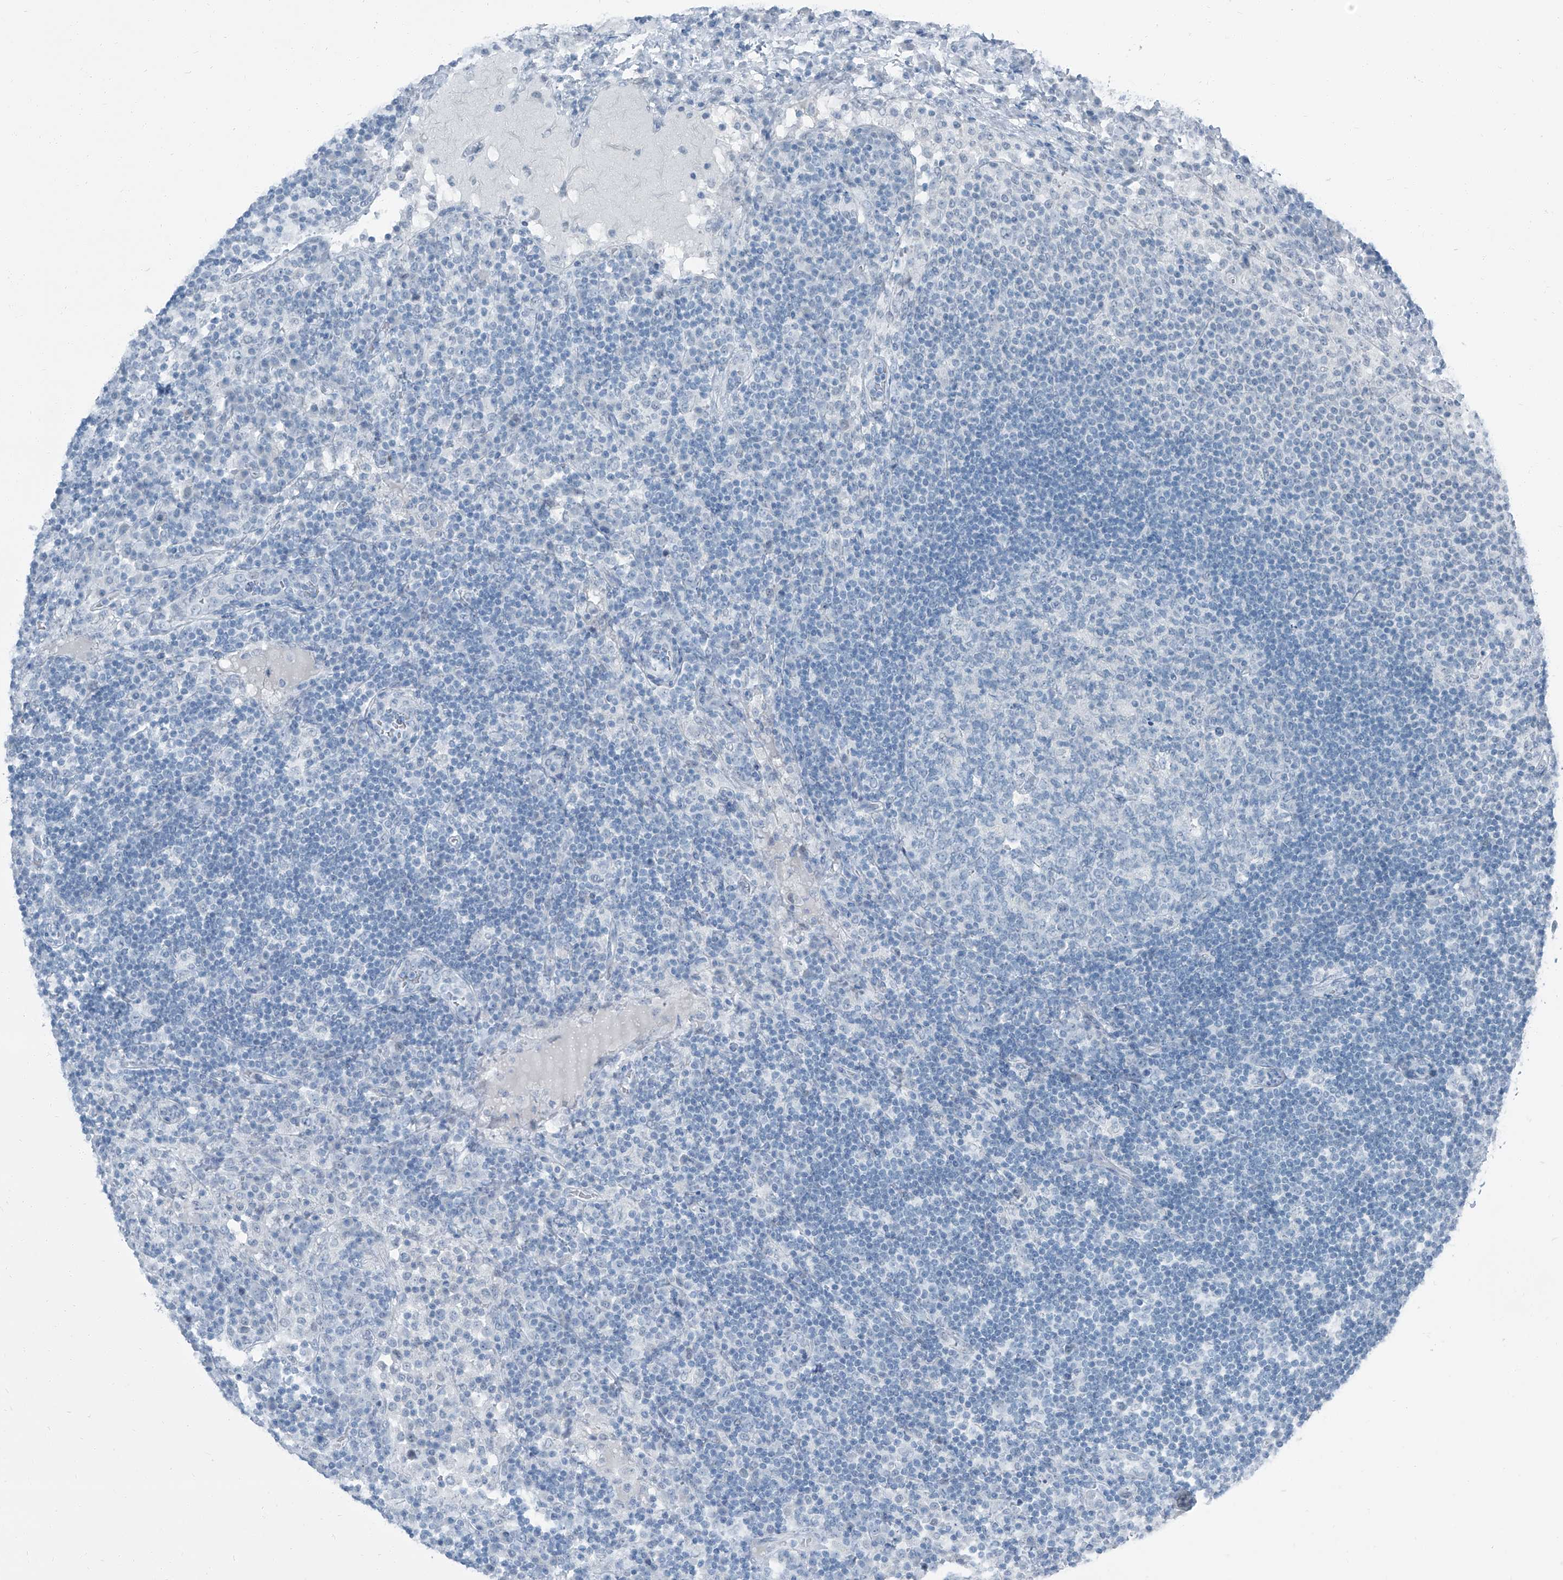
{"staining": {"intensity": "negative", "quantity": "none", "location": "none"}, "tissue": "lymph node", "cell_type": "Germinal center cells", "image_type": "normal", "snomed": [{"axis": "morphology", "description": "Normal tissue, NOS"}, {"axis": "topography", "description": "Lymph node"}], "caption": "The IHC histopathology image has no significant positivity in germinal center cells of lymph node.", "gene": "RGN", "patient": {"sex": "female", "age": 53}}